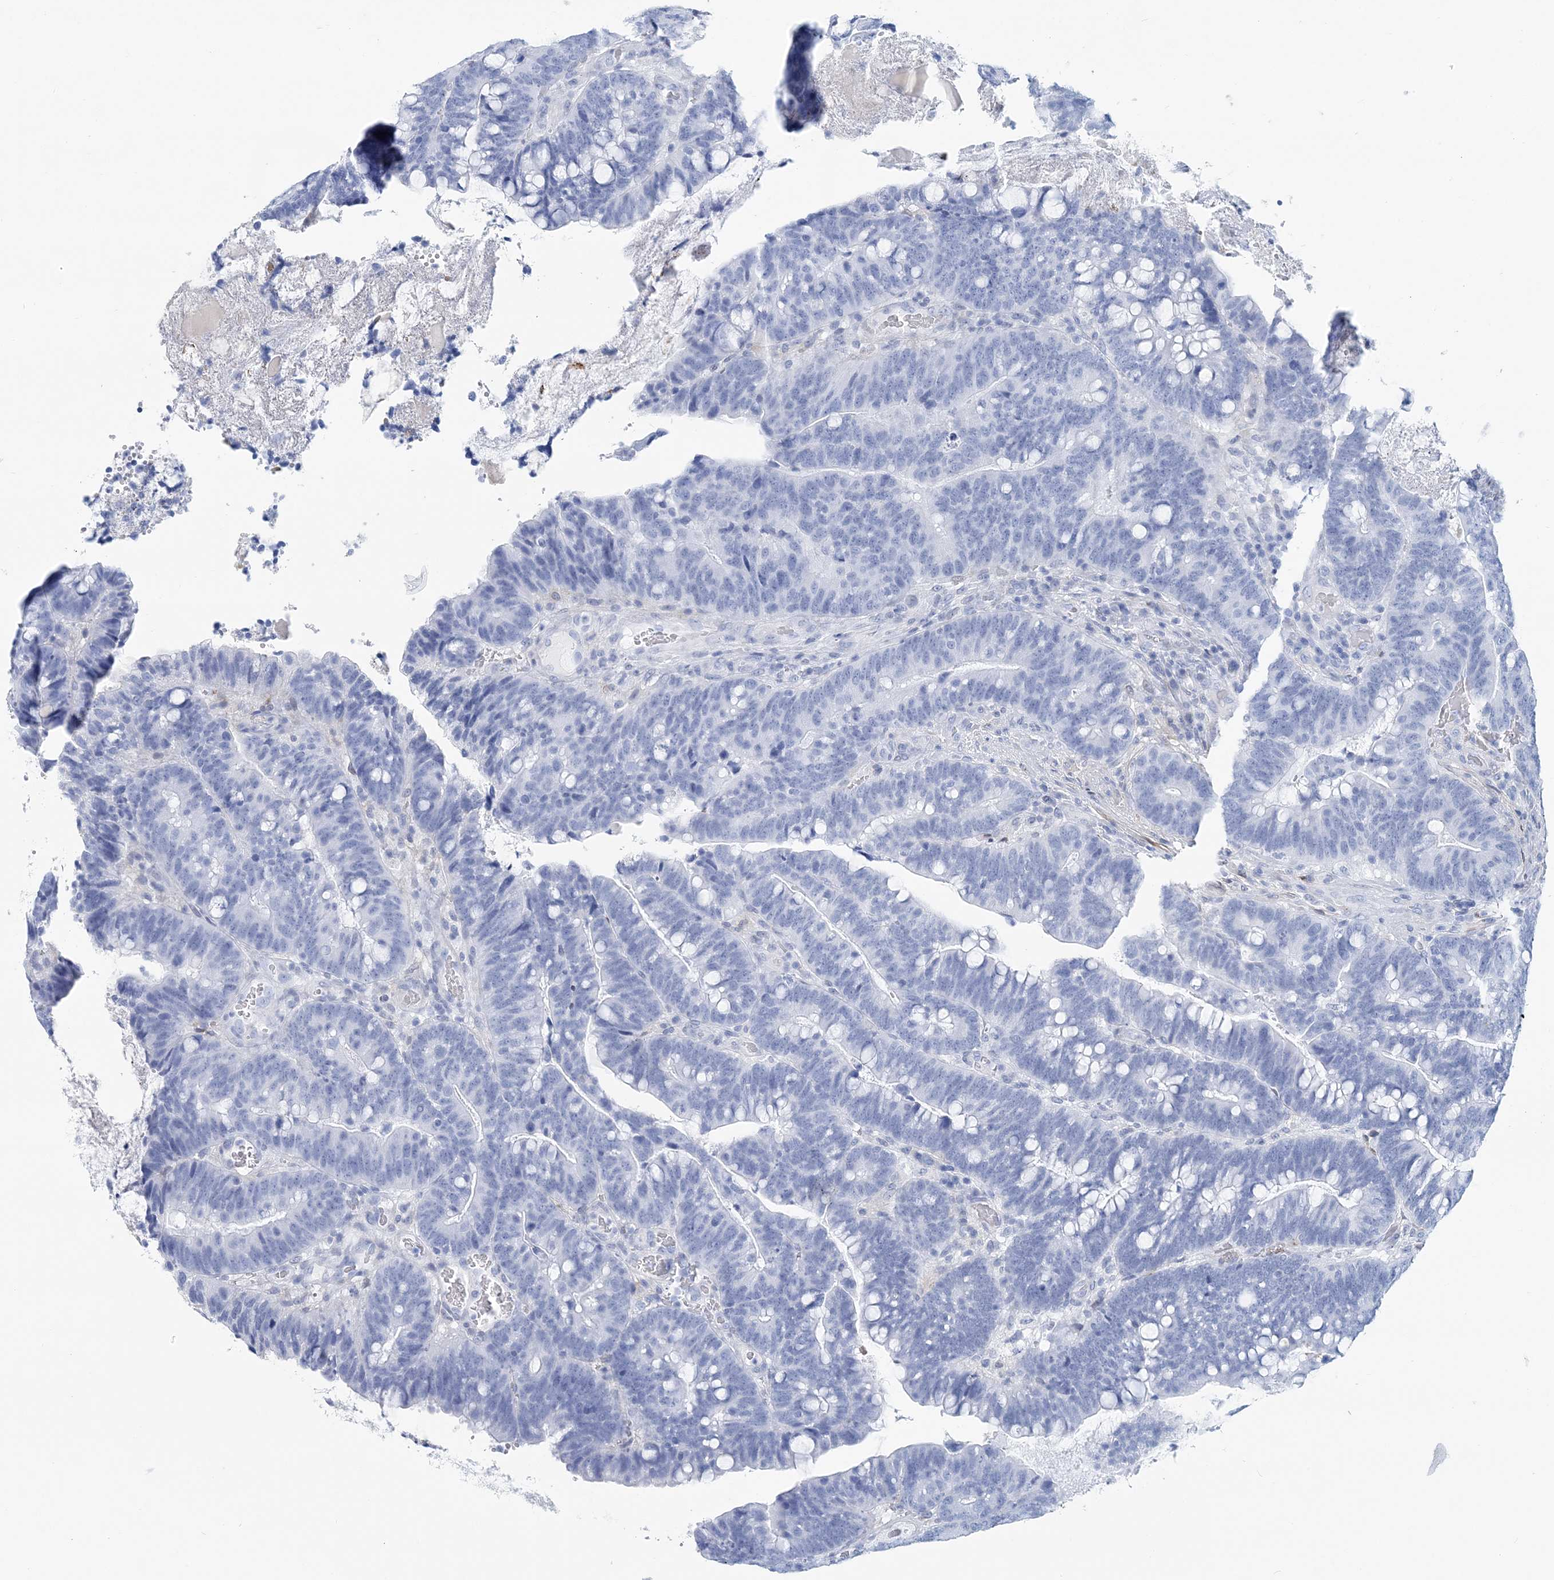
{"staining": {"intensity": "negative", "quantity": "none", "location": "none"}, "tissue": "colorectal cancer", "cell_type": "Tumor cells", "image_type": "cancer", "snomed": [{"axis": "morphology", "description": "Adenocarcinoma, NOS"}, {"axis": "topography", "description": "Colon"}], "caption": "Tumor cells show no significant protein expression in colorectal cancer (adenocarcinoma).", "gene": "NKX6-1", "patient": {"sex": "female", "age": 66}}